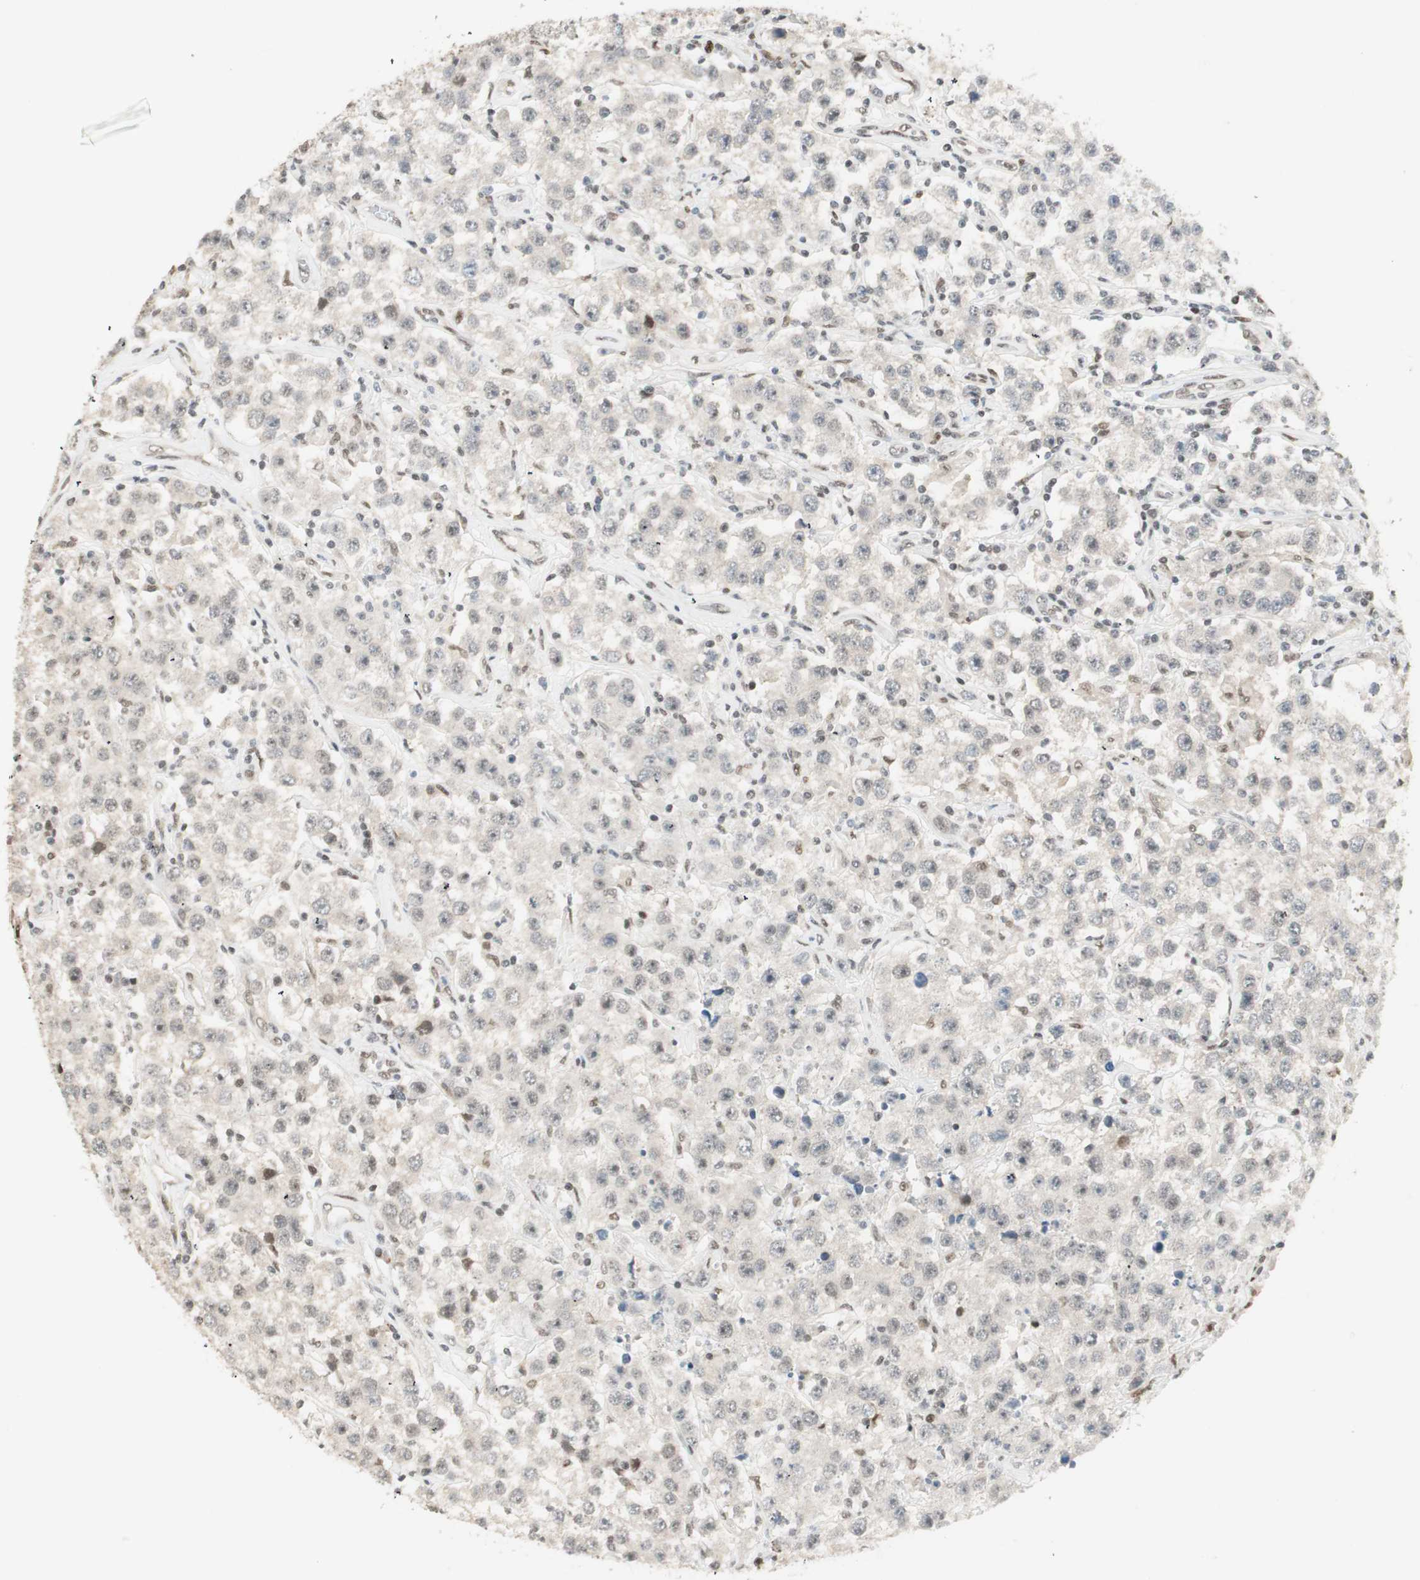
{"staining": {"intensity": "weak", "quantity": "<25%", "location": "cytoplasmic/membranous,nuclear"}, "tissue": "testis cancer", "cell_type": "Tumor cells", "image_type": "cancer", "snomed": [{"axis": "morphology", "description": "Seminoma, NOS"}, {"axis": "topography", "description": "Testis"}], "caption": "Immunohistochemical staining of testis seminoma demonstrates no significant staining in tumor cells.", "gene": "ZBTB17", "patient": {"sex": "male", "age": 52}}